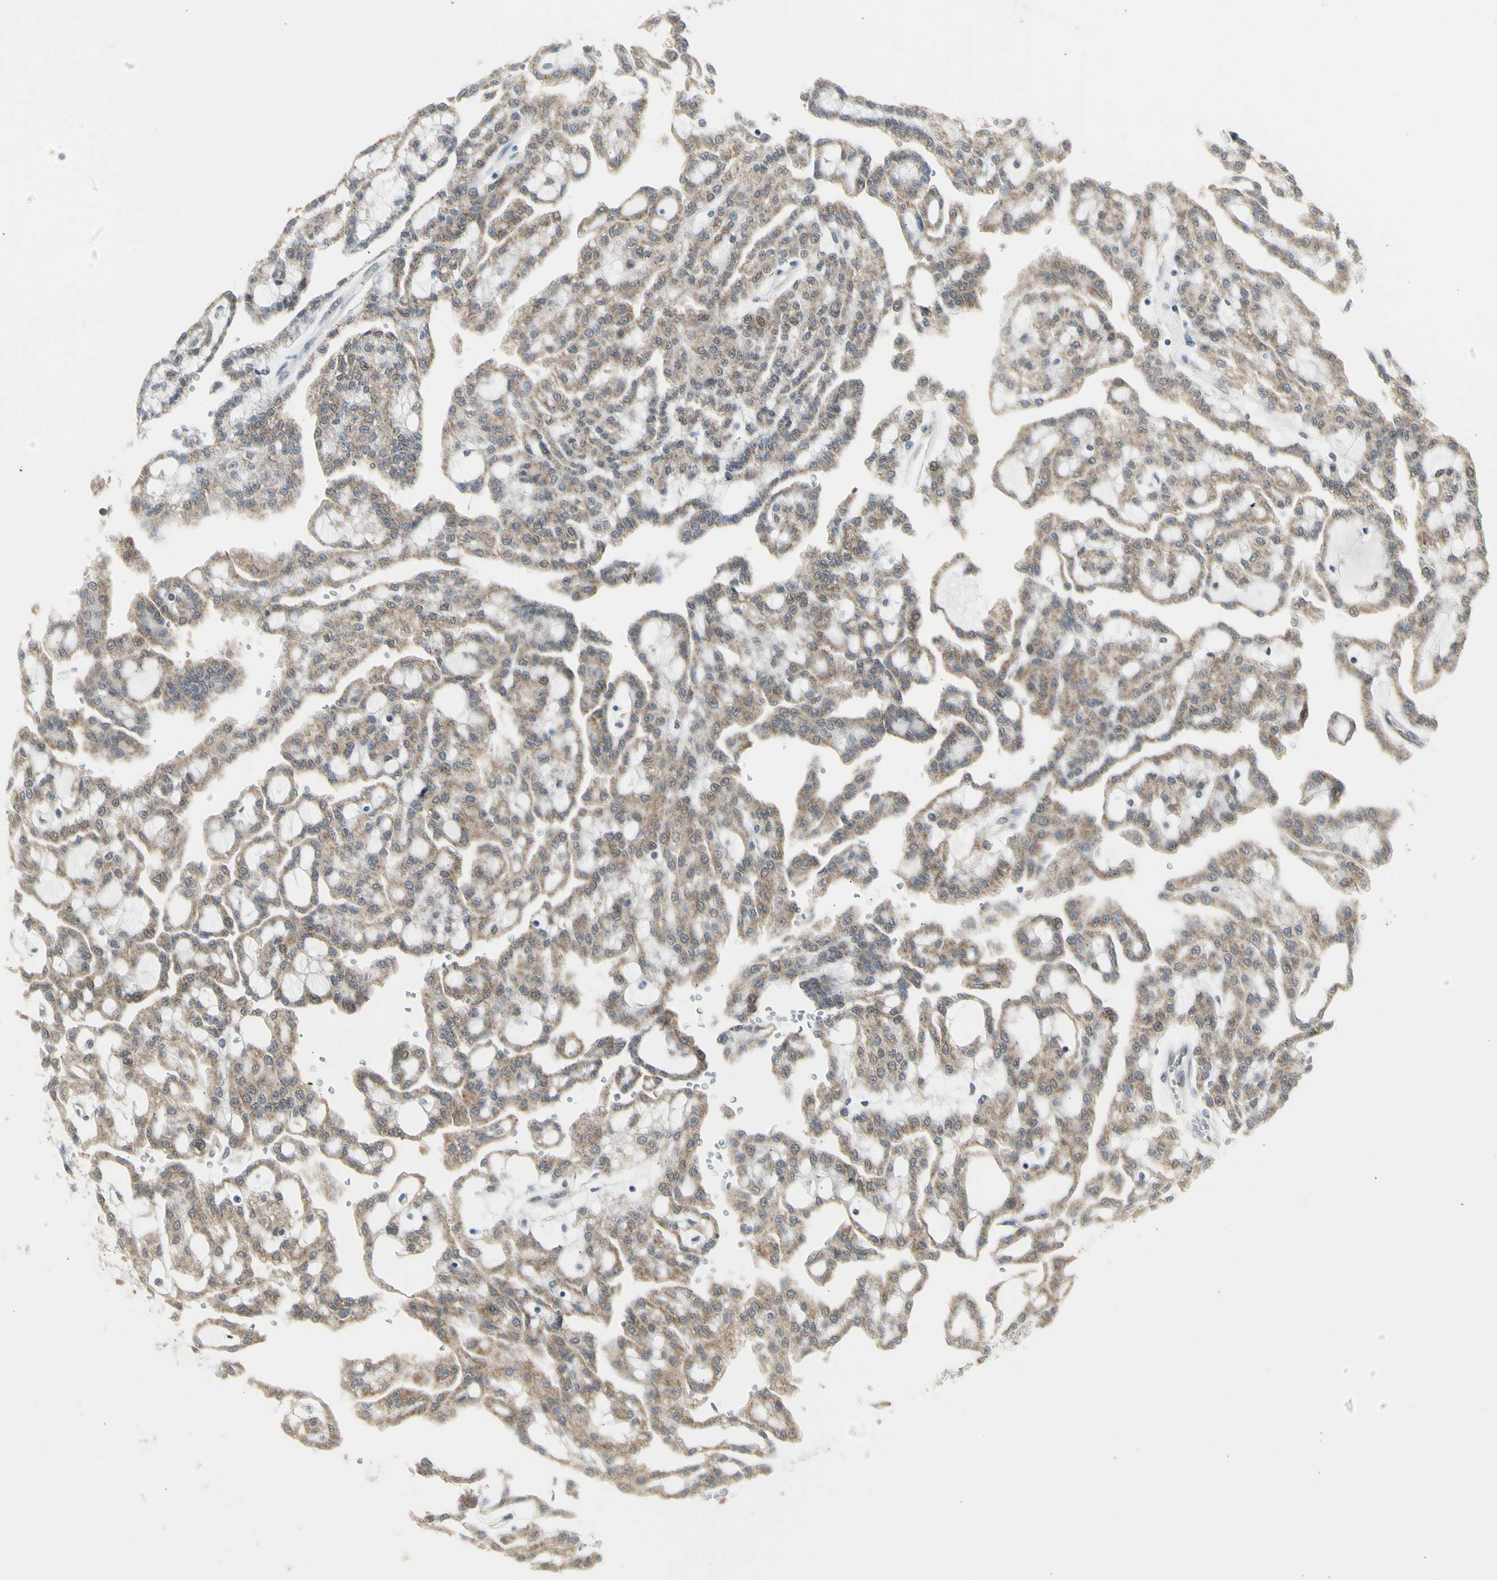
{"staining": {"intensity": "weak", "quantity": ">75%", "location": "cytoplasmic/membranous"}, "tissue": "renal cancer", "cell_type": "Tumor cells", "image_type": "cancer", "snomed": [{"axis": "morphology", "description": "Adenocarcinoma, NOS"}, {"axis": "topography", "description": "Kidney"}], "caption": "Weak cytoplasmic/membranous staining is seen in about >75% of tumor cells in renal cancer.", "gene": "DHRS7B", "patient": {"sex": "male", "age": 63}}